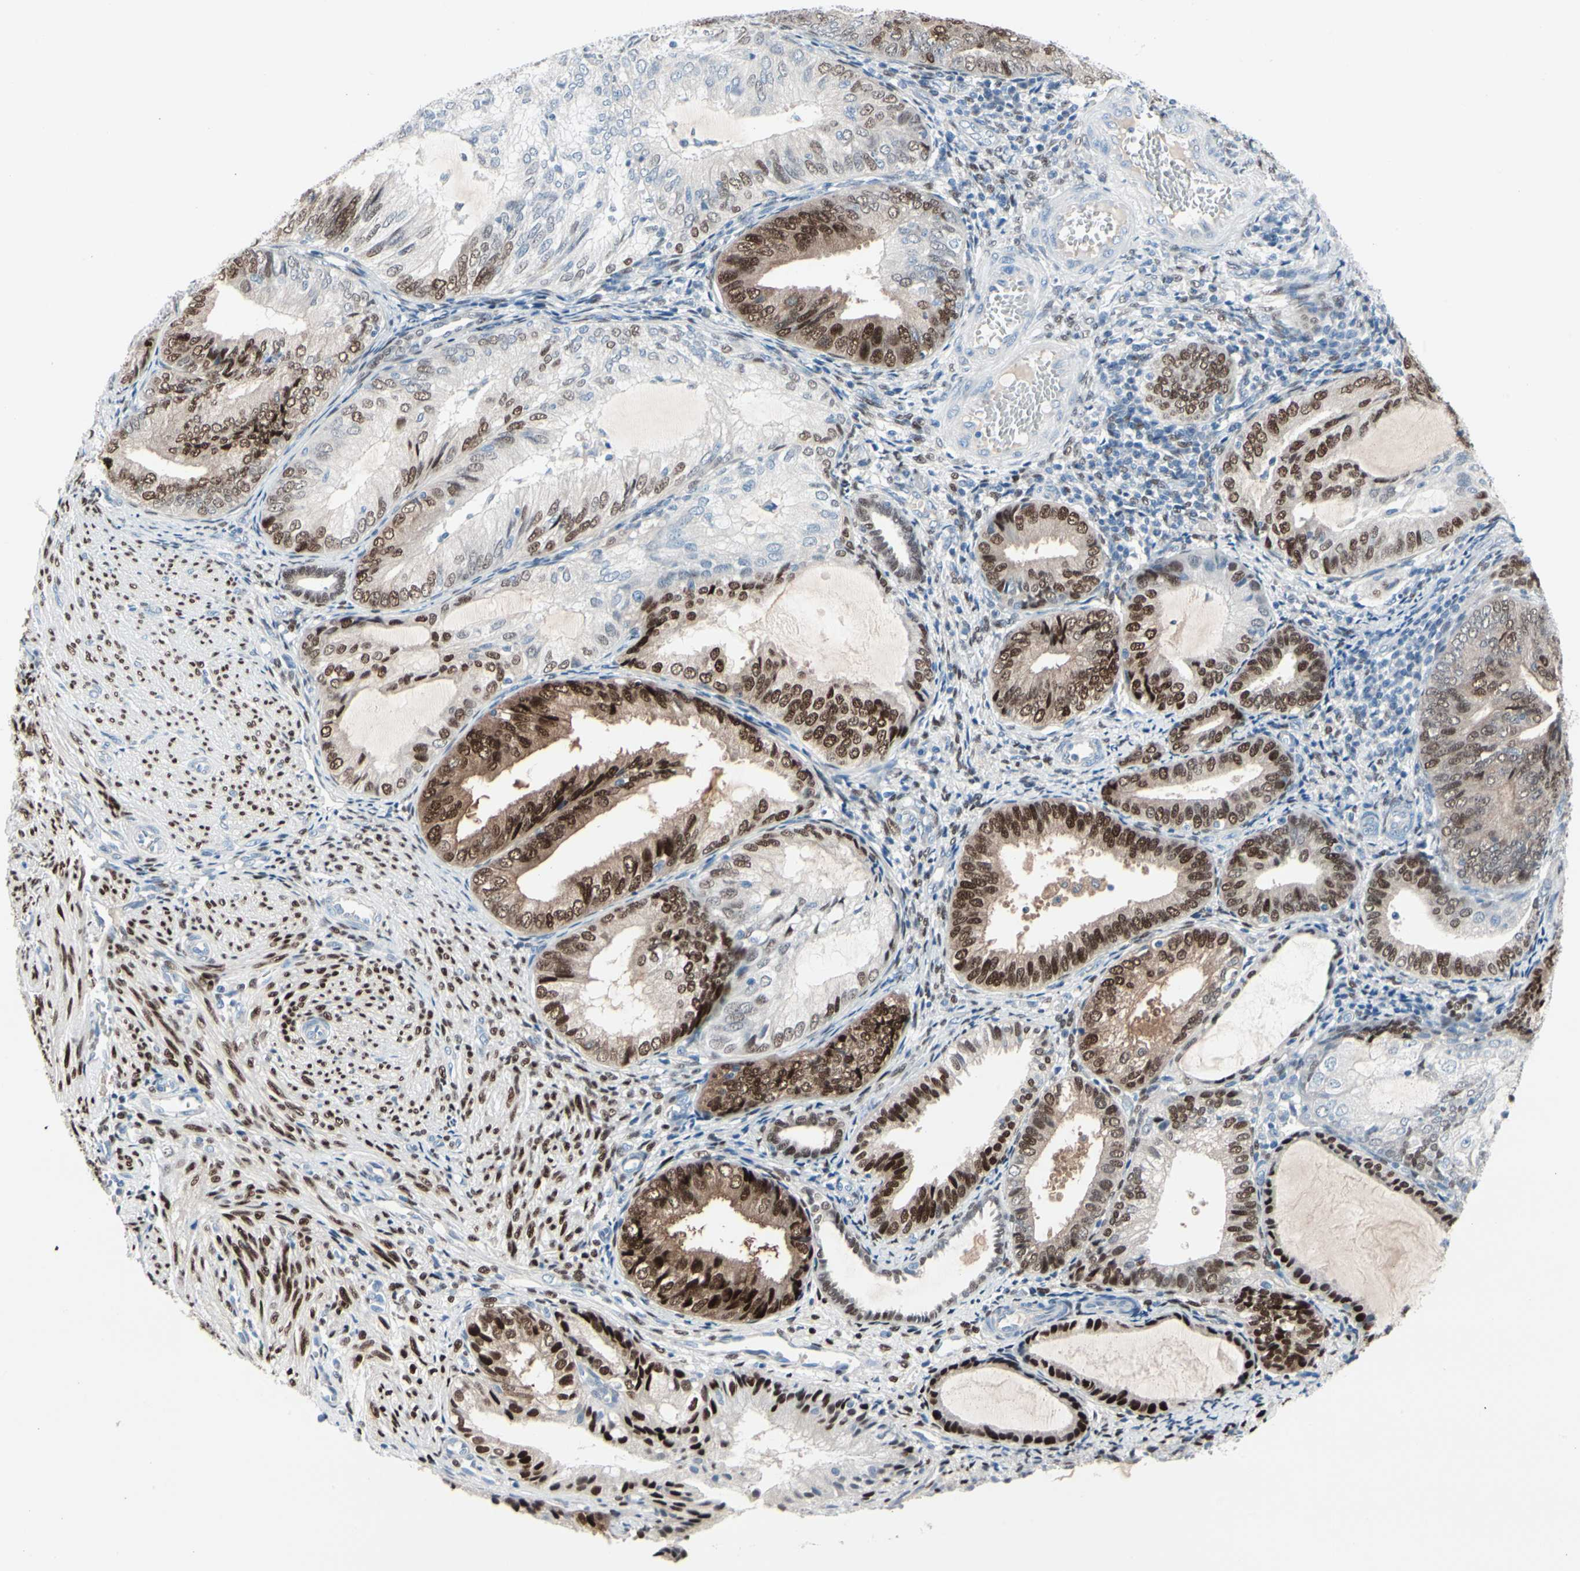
{"staining": {"intensity": "strong", "quantity": ">75%", "location": "cytoplasmic/membranous,nuclear"}, "tissue": "endometrial cancer", "cell_type": "Tumor cells", "image_type": "cancer", "snomed": [{"axis": "morphology", "description": "Adenocarcinoma, NOS"}, {"axis": "topography", "description": "Endometrium"}], "caption": "Protein expression analysis of human endometrial adenocarcinoma reveals strong cytoplasmic/membranous and nuclear expression in about >75% of tumor cells. Using DAB (brown) and hematoxylin (blue) stains, captured at high magnification using brightfield microscopy.", "gene": "PGR", "patient": {"sex": "female", "age": 81}}